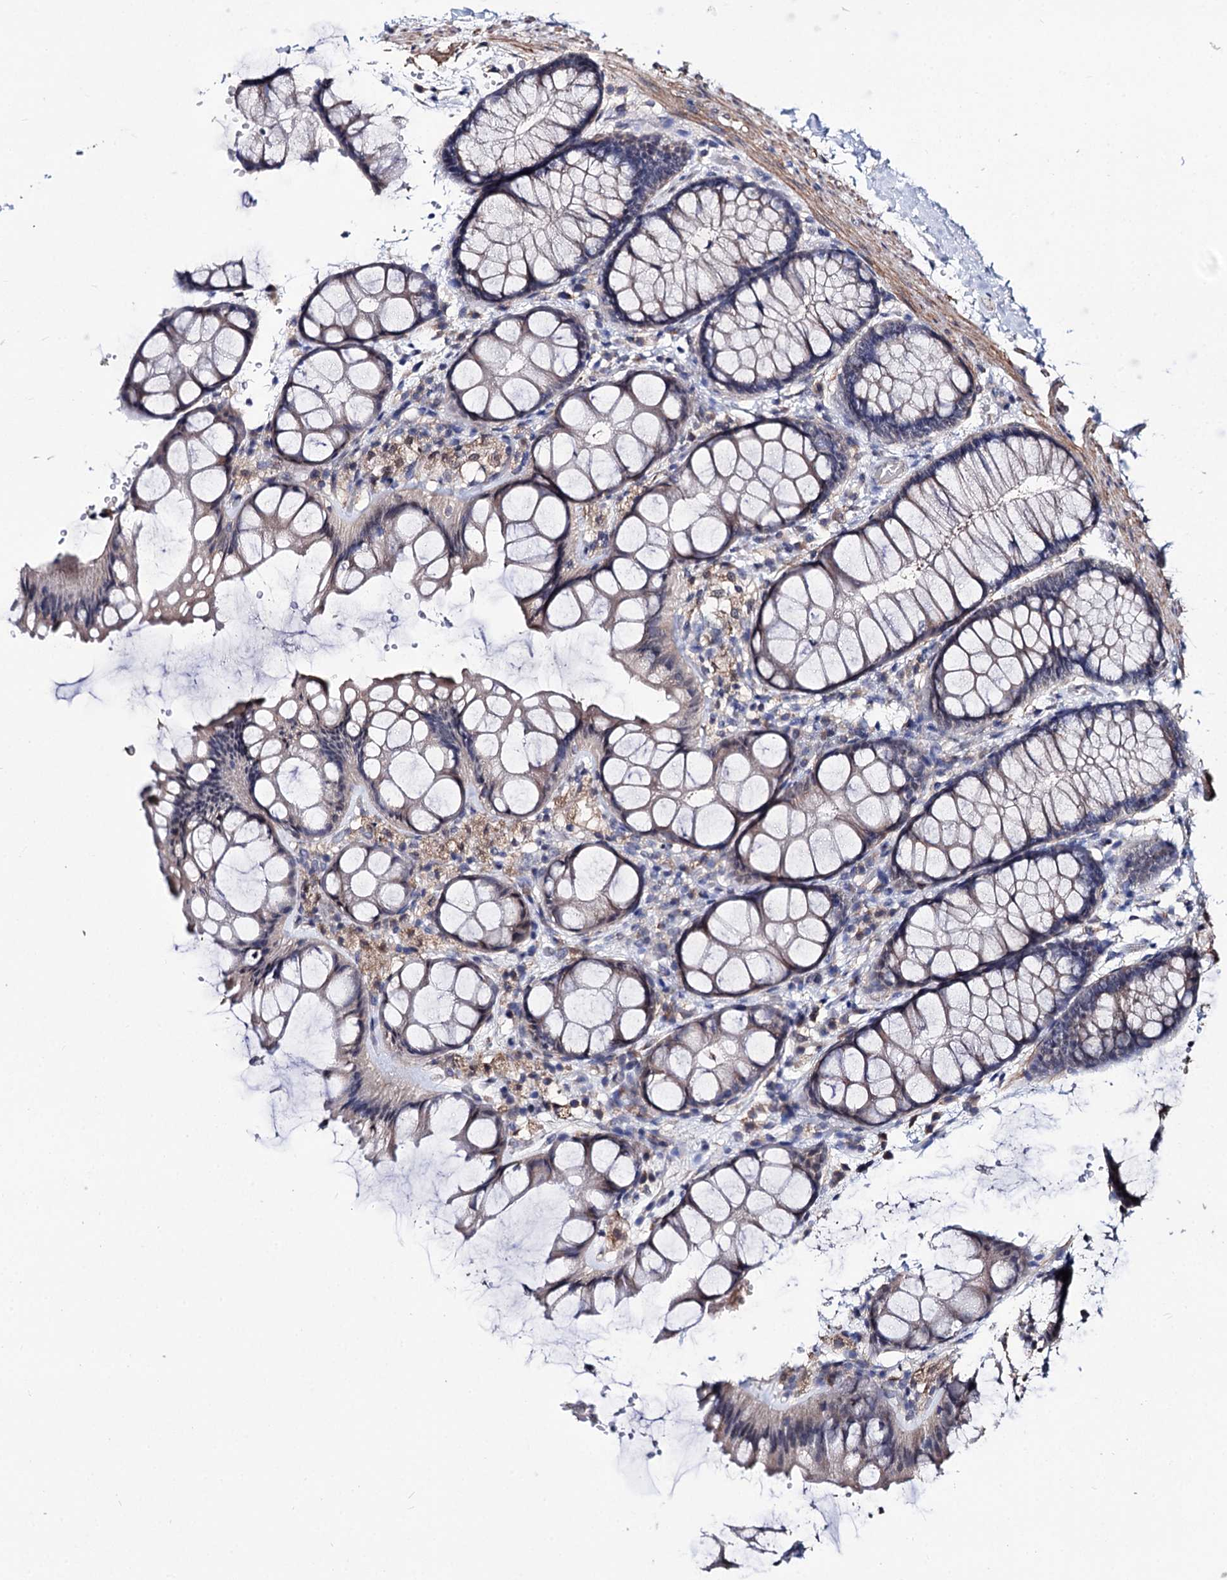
{"staining": {"intensity": "moderate", "quantity": ">75%", "location": "cytoplasmic/membranous"}, "tissue": "colon", "cell_type": "Endothelial cells", "image_type": "normal", "snomed": [{"axis": "morphology", "description": "Normal tissue, NOS"}, {"axis": "topography", "description": "Colon"}], "caption": "Immunohistochemistry micrograph of benign human colon stained for a protein (brown), which demonstrates medium levels of moderate cytoplasmic/membranous expression in approximately >75% of endothelial cells.", "gene": "CLPB", "patient": {"sex": "male", "age": 47}}